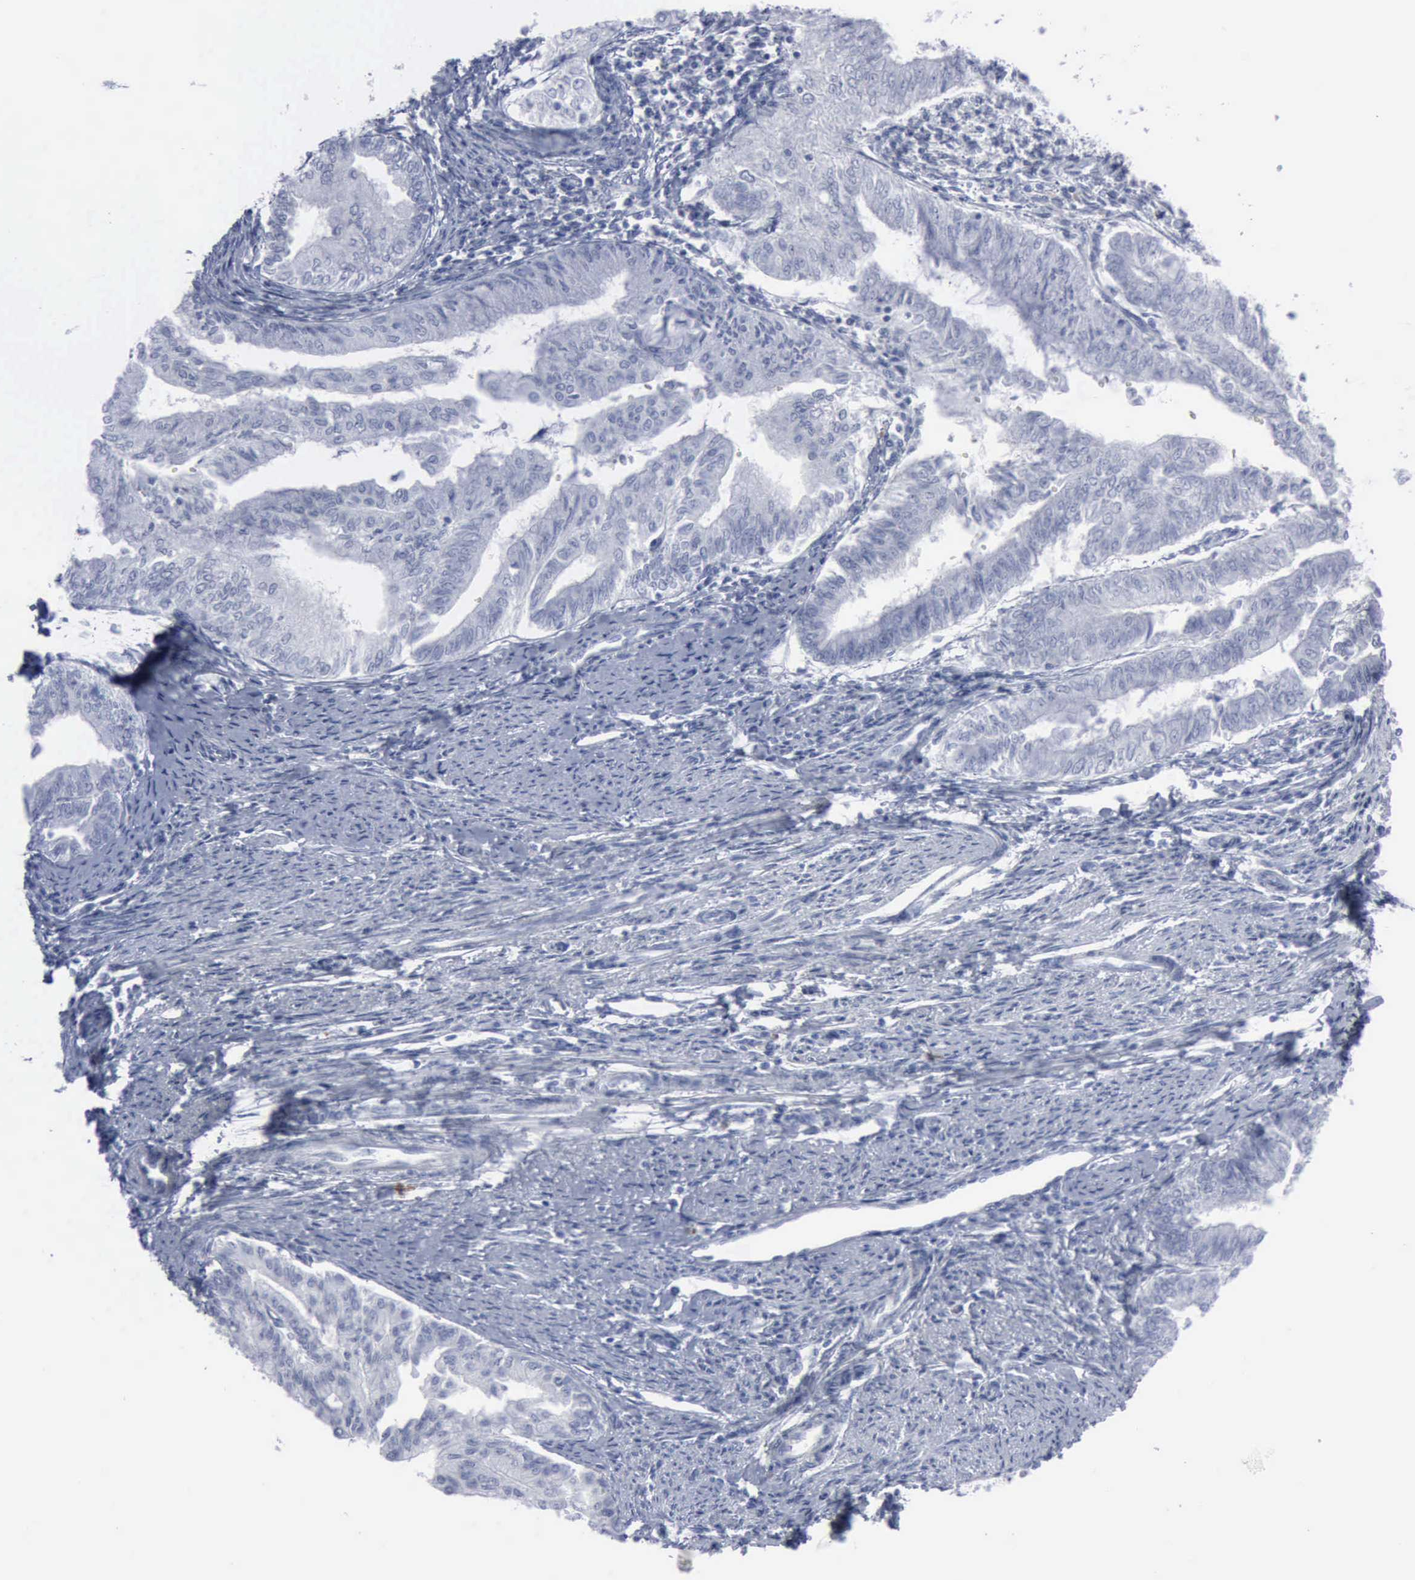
{"staining": {"intensity": "negative", "quantity": "none", "location": "none"}, "tissue": "endometrial cancer", "cell_type": "Tumor cells", "image_type": "cancer", "snomed": [{"axis": "morphology", "description": "Adenocarcinoma, NOS"}, {"axis": "topography", "description": "Endometrium"}], "caption": "Protein analysis of endometrial adenocarcinoma shows no significant positivity in tumor cells. (DAB IHC with hematoxylin counter stain).", "gene": "VCAM1", "patient": {"sex": "female", "age": 66}}